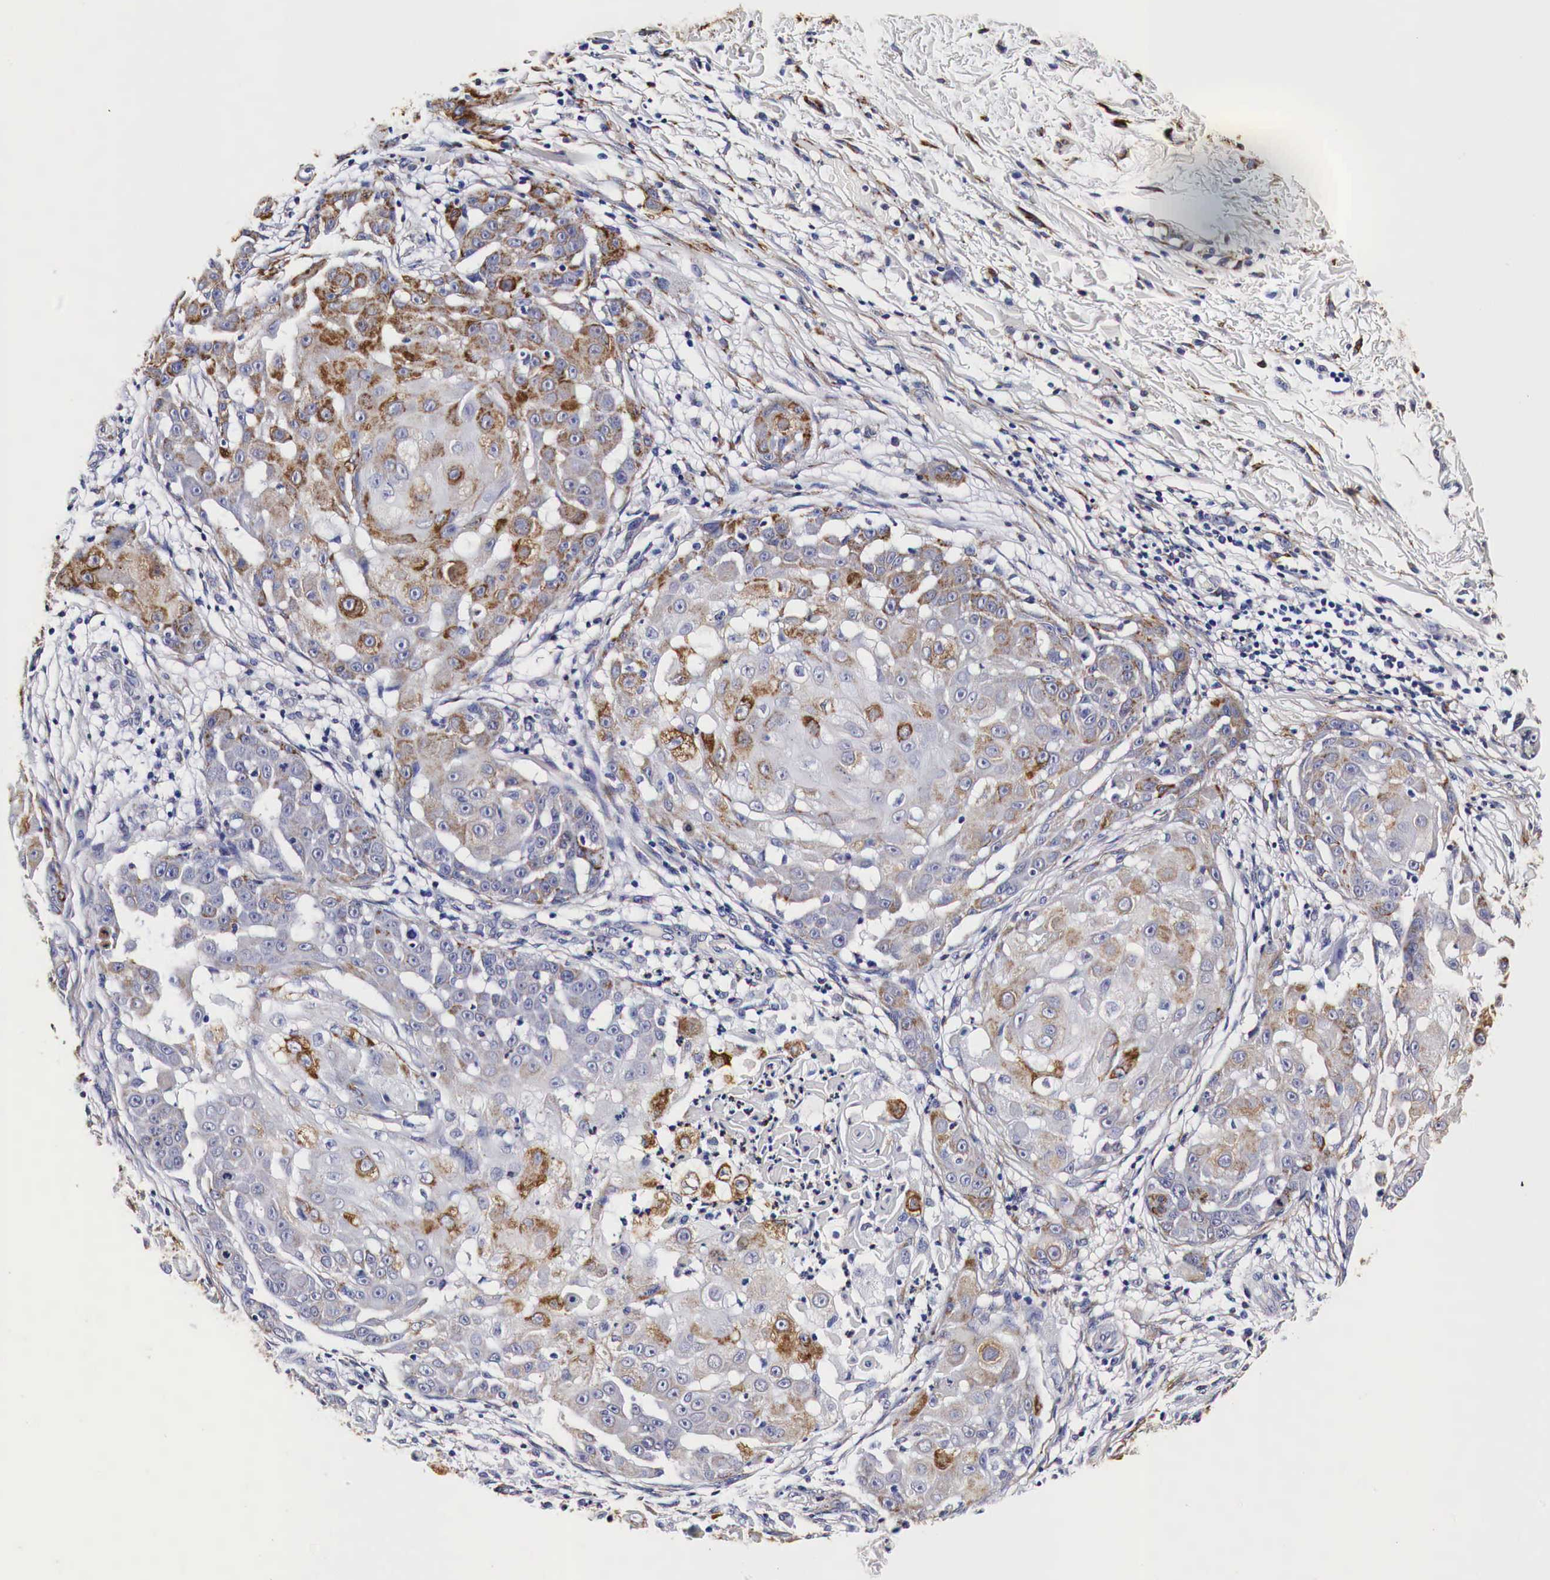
{"staining": {"intensity": "moderate", "quantity": "25%-75%", "location": "cytoplasmic/membranous"}, "tissue": "skin cancer", "cell_type": "Tumor cells", "image_type": "cancer", "snomed": [{"axis": "morphology", "description": "Squamous cell carcinoma, NOS"}, {"axis": "topography", "description": "Skin"}], "caption": "There is medium levels of moderate cytoplasmic/membranous expression in tumor cells of skin squamous cell carcinoma, as demonstrated by immunohistochemical staining (brown color).", "gene": "CKAP4", "patient": {"sex": "female", "age": 57}}